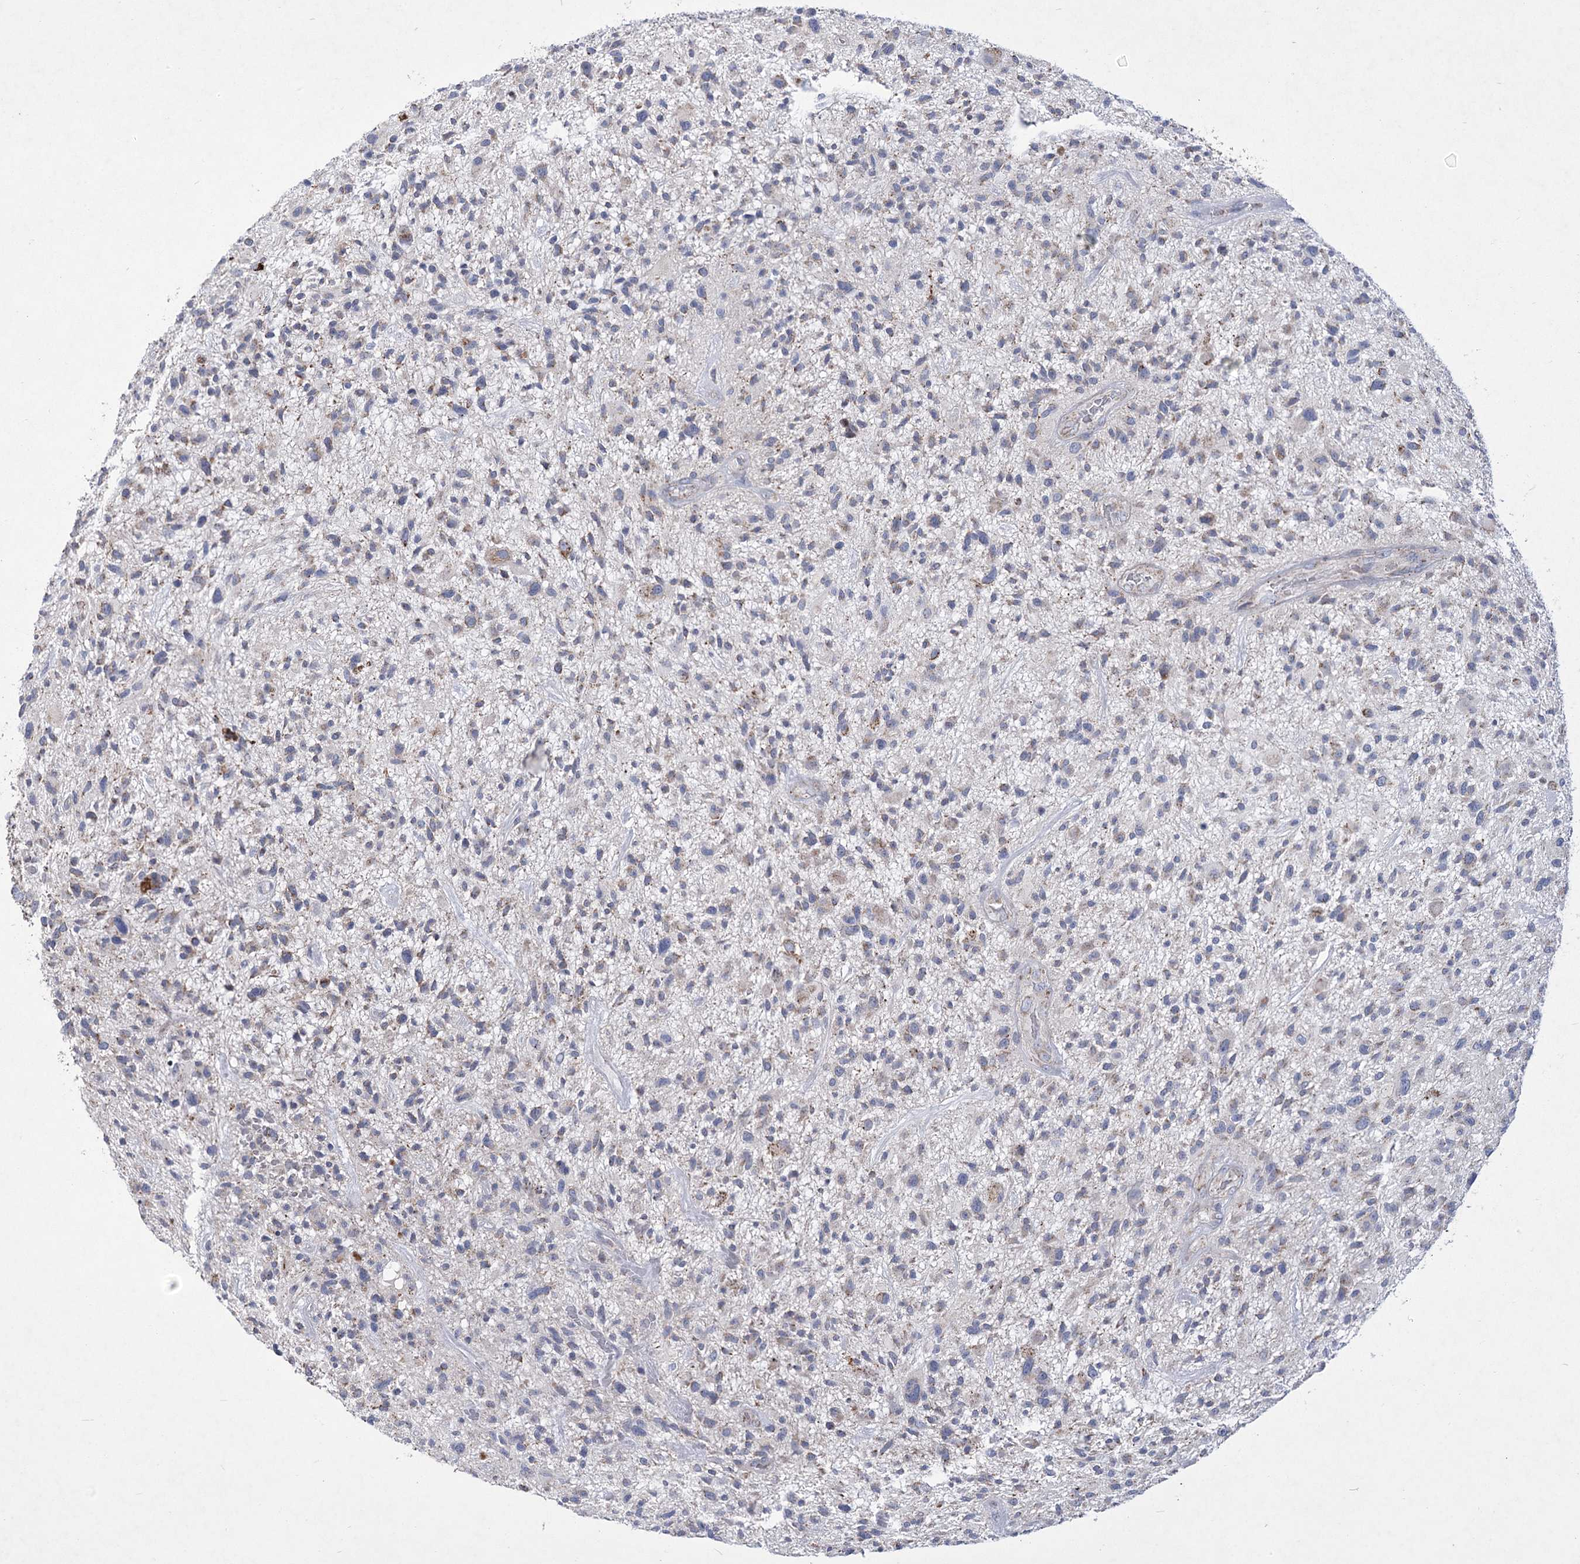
{"staining": {"intensity": "negative", "quantity": "none", "location": "none"}, "tissue": "glioma", "cell_type": "Tumor cells", "image_type": "cancer", "snomed": [{"axis": "morphology", "description": "Glioma, malignant, High grade"}, {"axis": "topography", "description": "Brain"}], "caption": "IHC of glioma demonstrates no positivity in tumor cells.", "gene": "PDHB", "patient": {"sex": "male", "age": 47}}